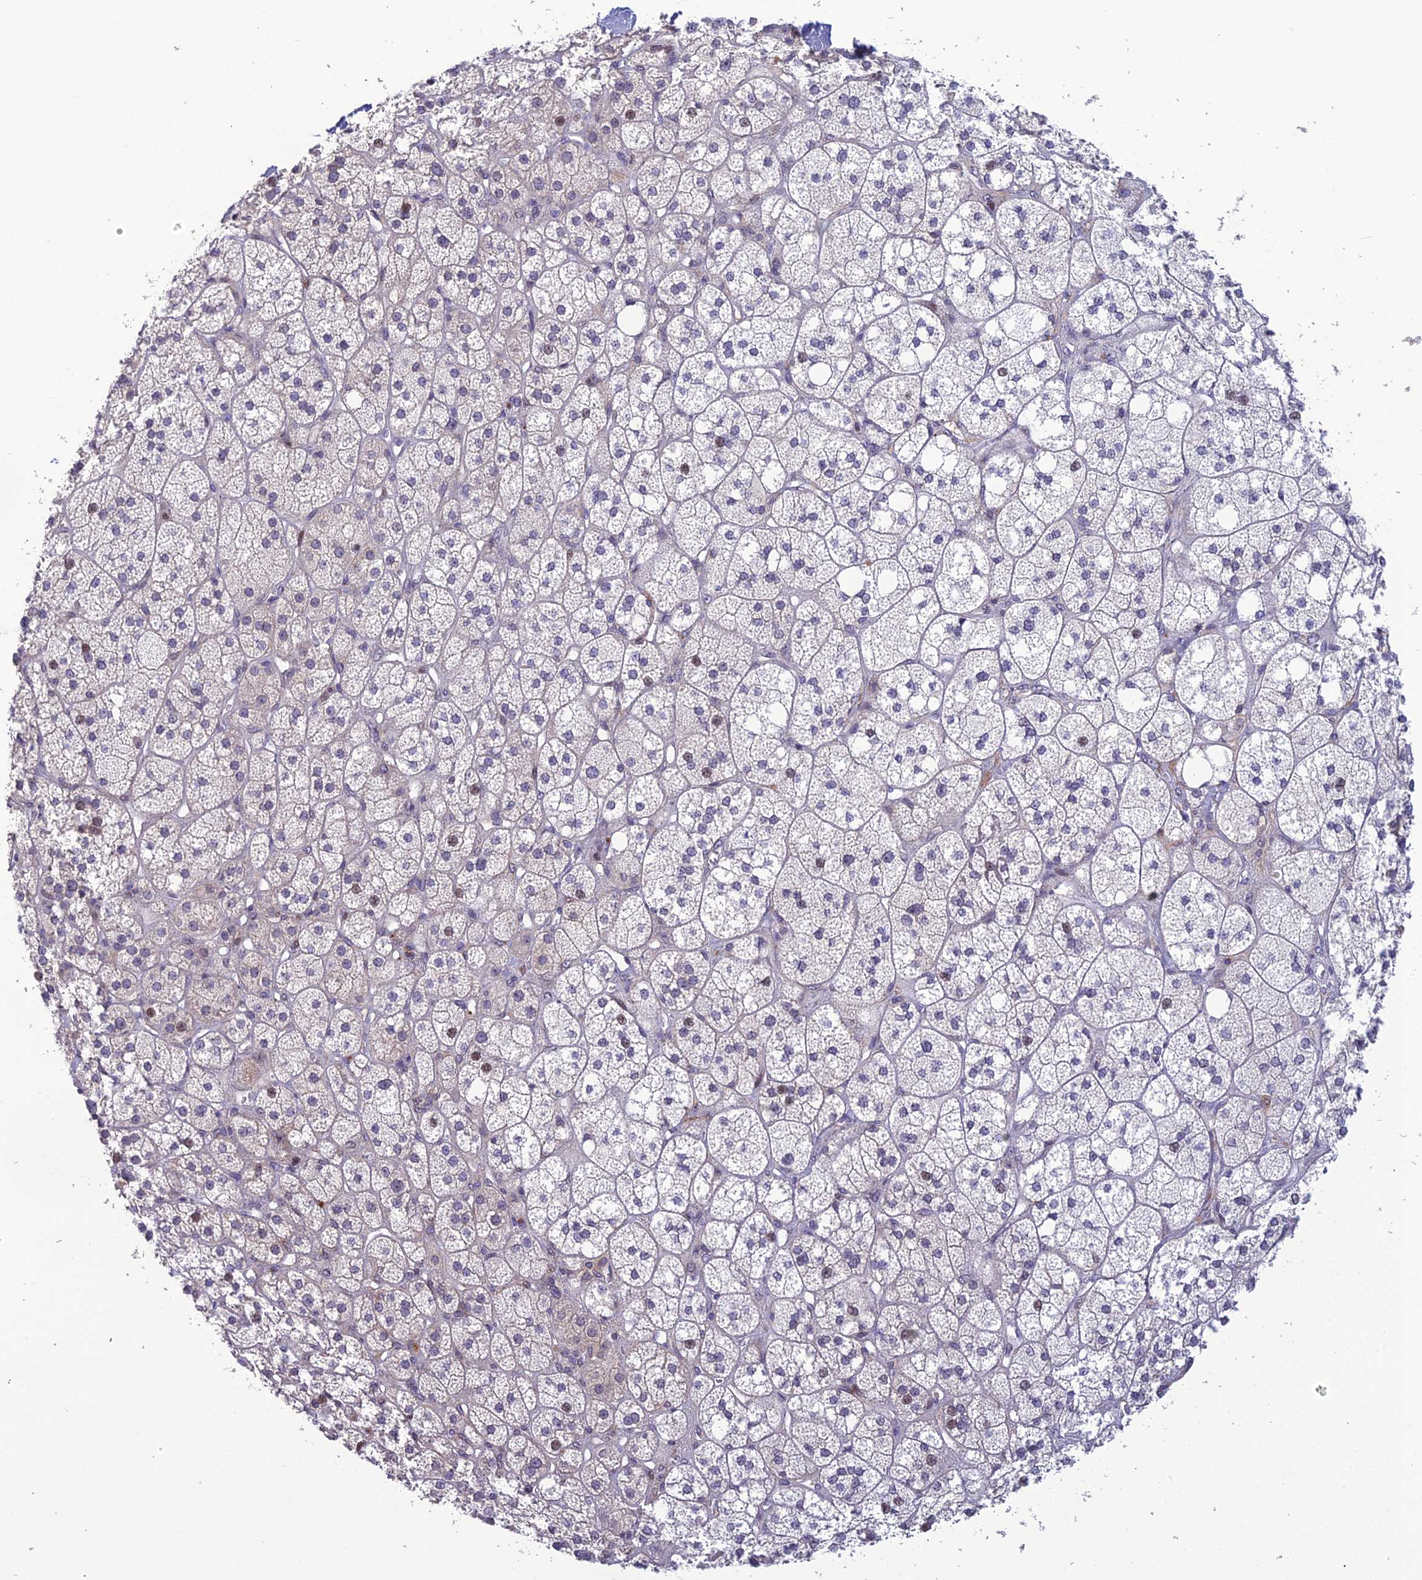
{"staining": {"intensity": "weak", "quantity": "<25%", "location": "cytoplasmic/membranous,nuclear"}, "tissue": "adrenal gland", "cell_type": "Glandular cells", "image_type": "normal", "snomed": [{"axis": "morphology", "description": "Normal tissue, NOS"}, {"axis": "topography", "description": "Adrenal gland"}], "caption": "A histopathology image of adrenal gland stained for a protein shows no brown staining in glandular cells. (DAB immunohistochemistry (IHC) with hematoxylin counter stain).", "gene": "TMEM134", "patient": {"sex": "male", "age": 61}}